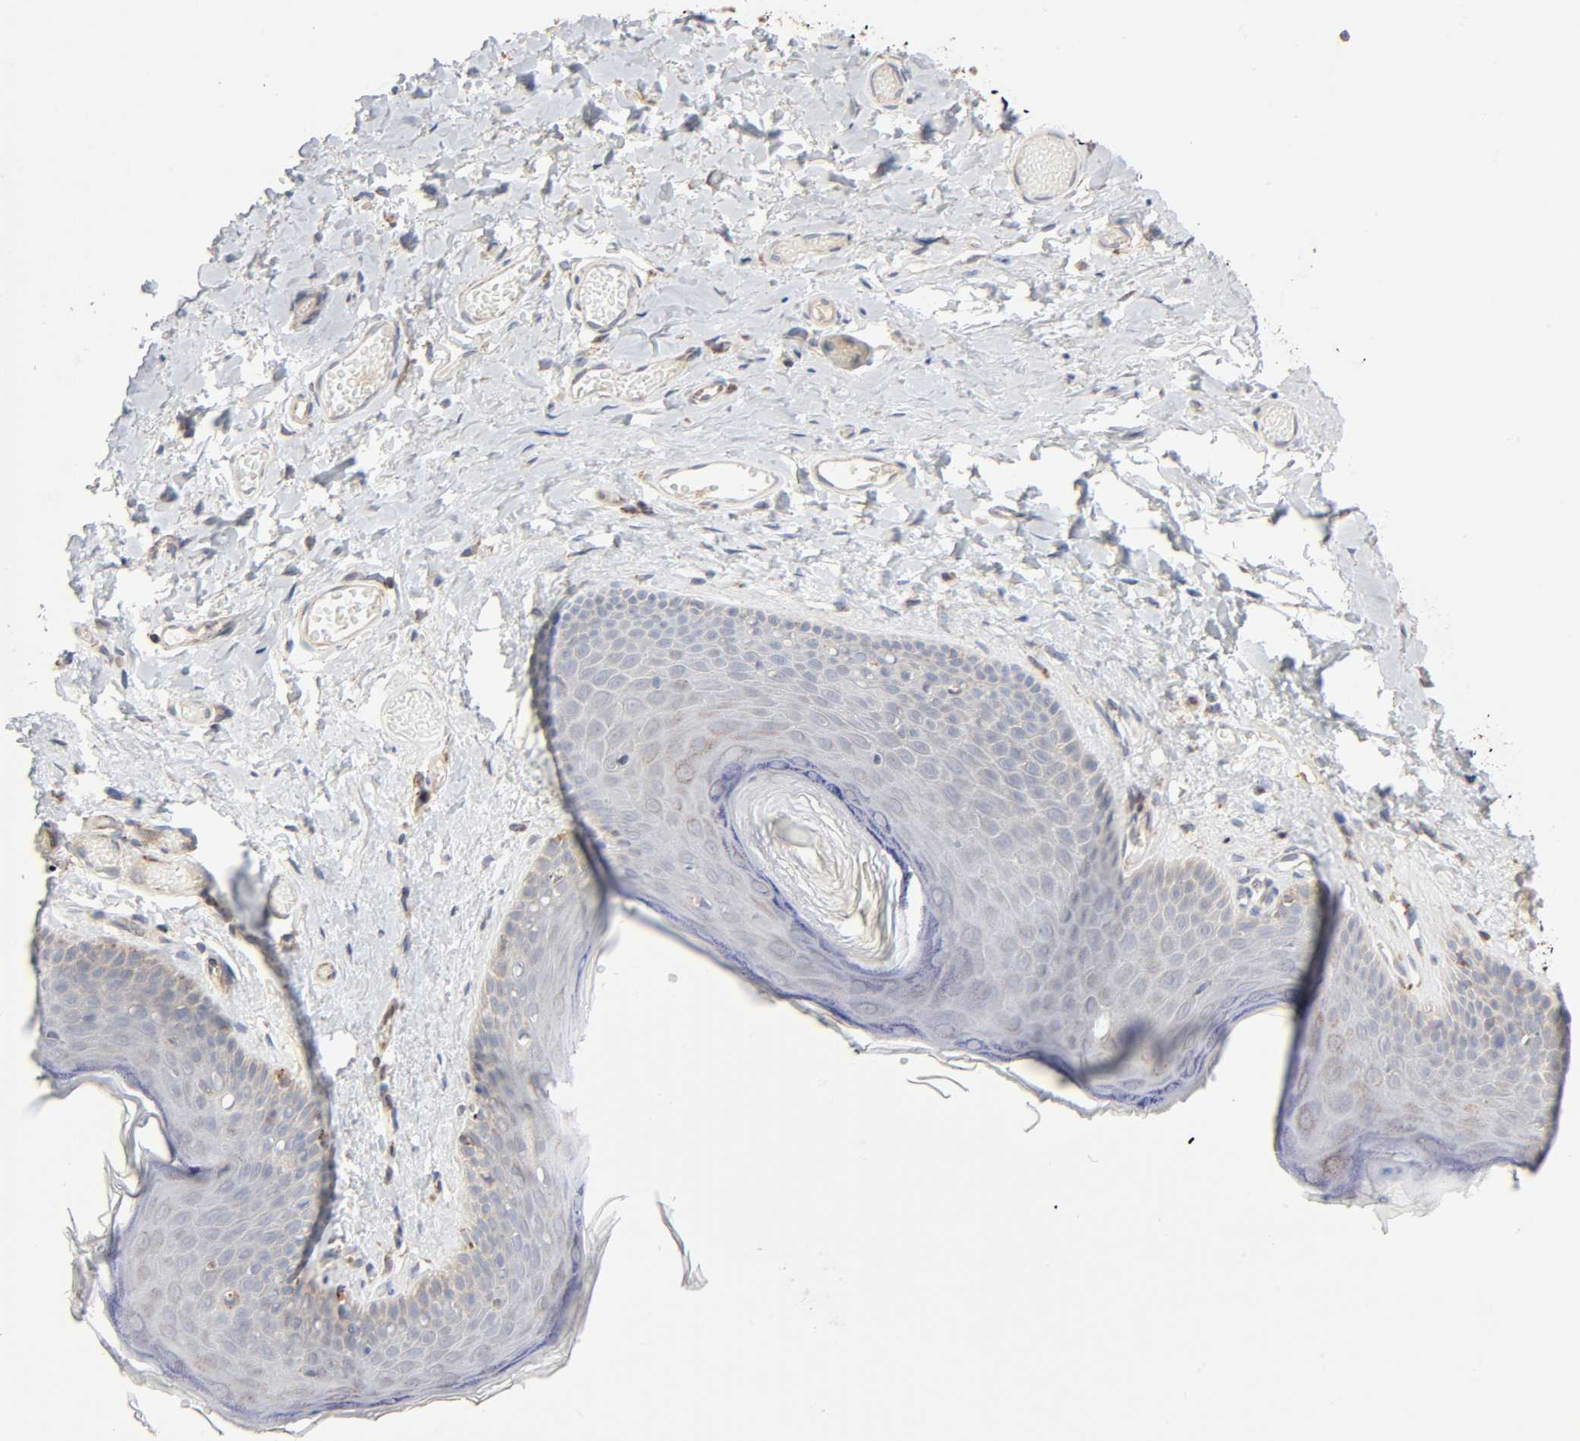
{"staining": {"intensity": "moderate", "quantity": "25%-75%", "location": "cytoplasmic/membranous"}, "tissue": "skin", "cell_type": "Epidermal cells", "image_type": "normal", "snomed": [{"axis": "morphology", "description": "Normal tissue, NOS"}, {"axis": "morphology", "description": "Inflammation, NOS"}, {"axis": "topography", "description": "Vulva"}], "caption": "Immunohistochemical staining of benign human skin exhibits medium levels of moderate cytoplasmic/membranous expression in about 25%-75% of epidermal cells. (IHC, brightfield microscopy, high magnification).", "gene": "SYT16", "patient": {"sex": "female", "age": 84}}